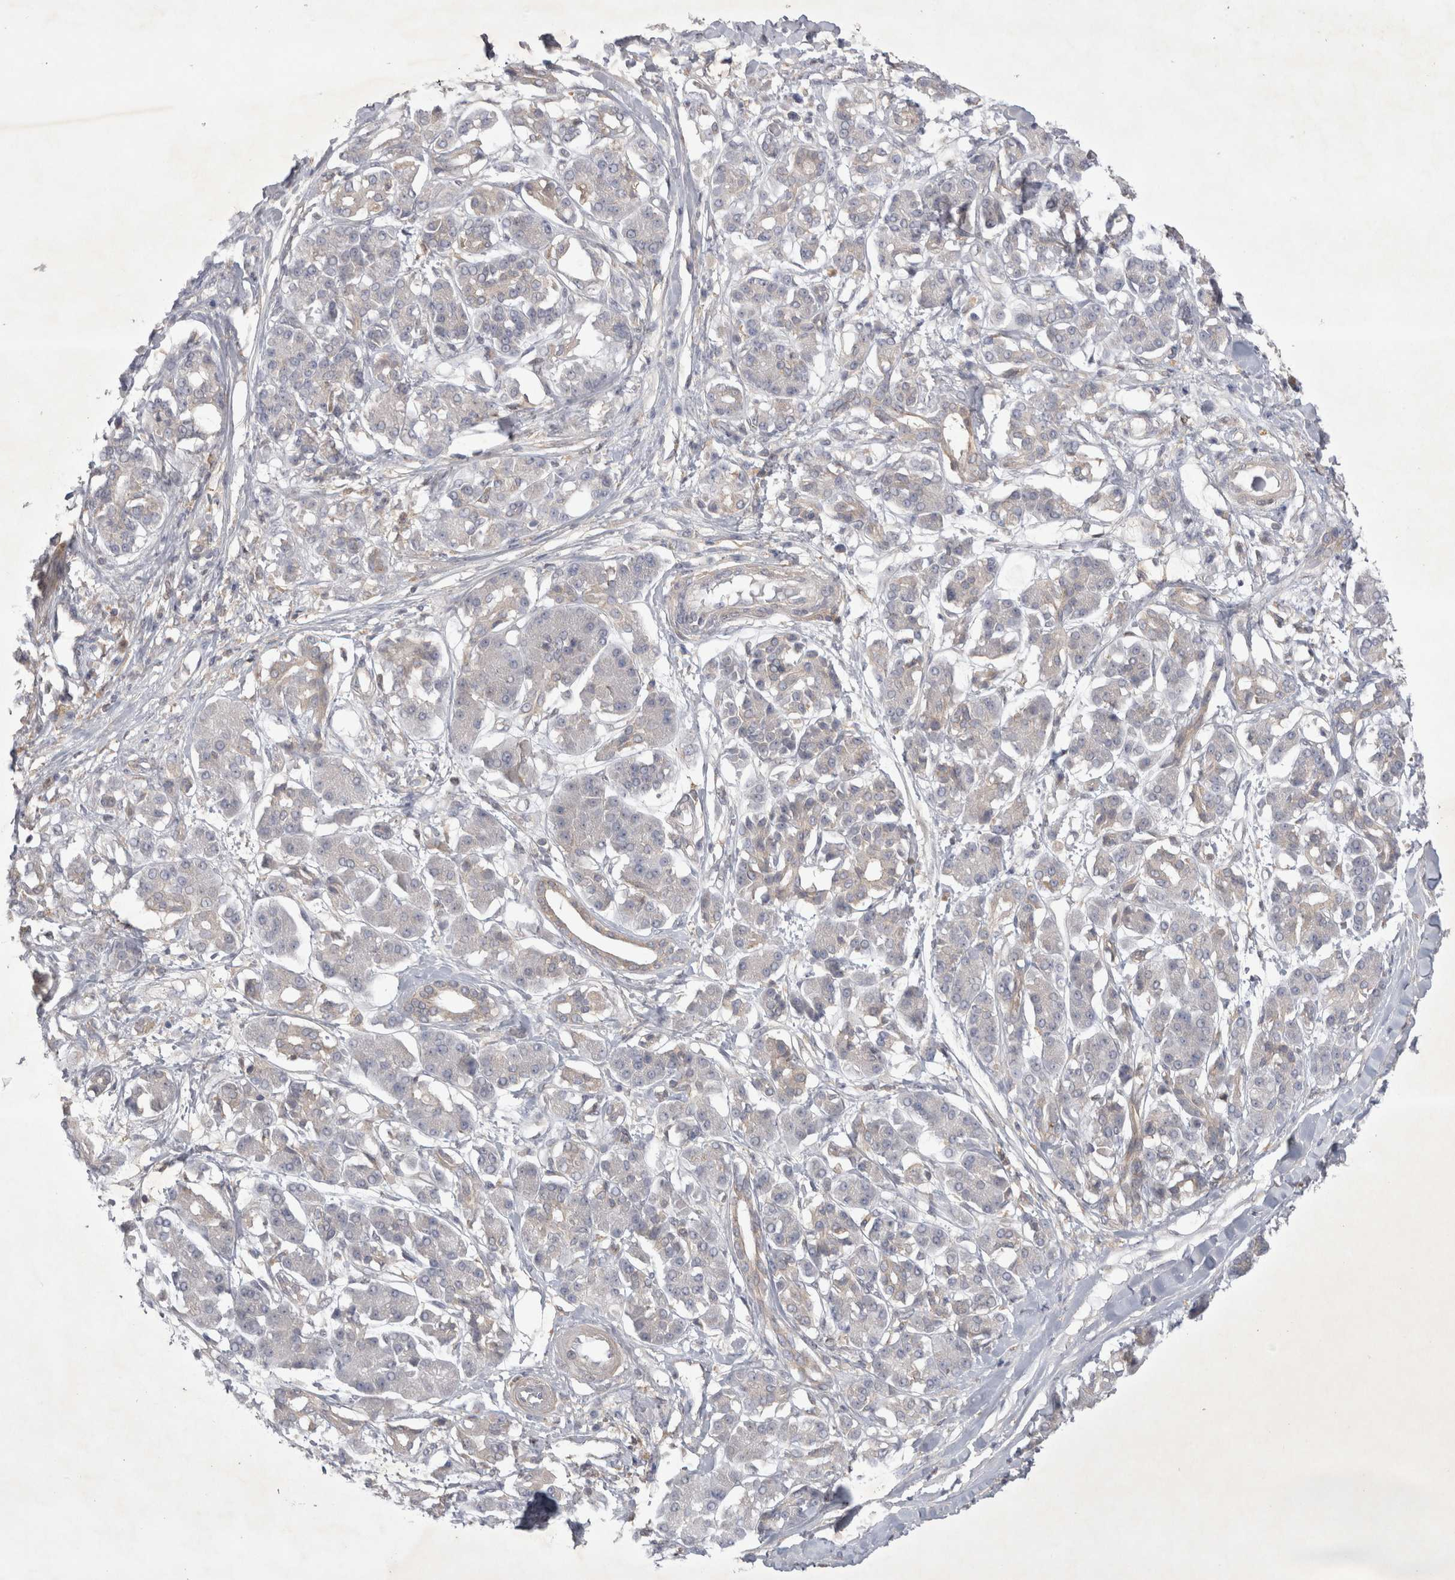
{"staining": {"intensity": "weak", "quantity": "<25%", "location": "cytoplasmic/membranous"}, "tissue": "pancreatic cancer", "cell_type": "Tumor cells", "image_type": "cancer", "snomed": [{"axis": "morphology", "description": "Adenocarcinoma, NOS"}, {"axis": "topography", "description": "Pancreas"}], "caption": "Histopathology image shows no significant protein staining in tumor cells of pancreatic cancer (adenocarcinoma).", "gene": "SRD5A3", "patient": {"sex": "female", "age": 56}}